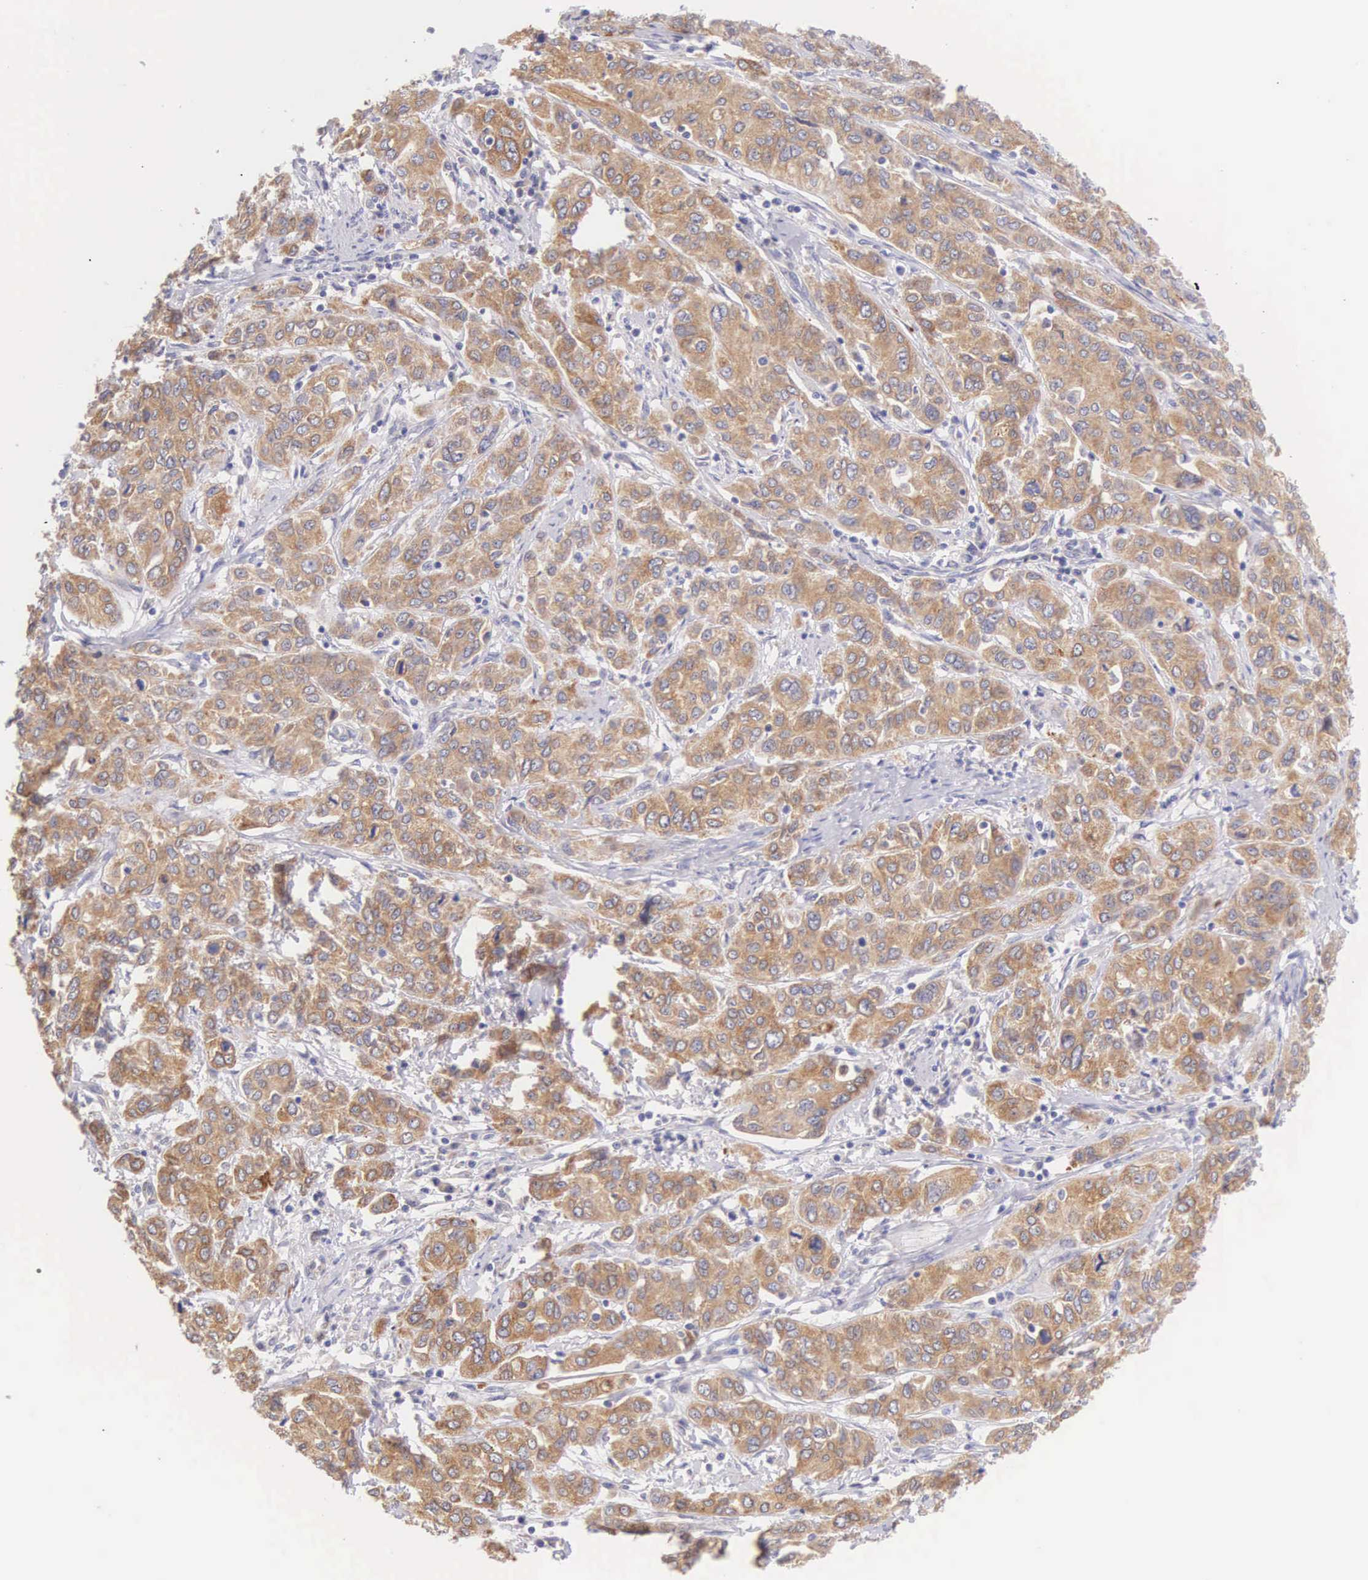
{"staining": {"intensity": "weak", "quantity": ">75%", "location": "cytoplasmic/membranous"}, "tissue": "cervical cancer", "cell_type": "Tumor cells", "image_type": "cancer", "snomed": [{"axis": "morphology", "description": "Squamous cell carcinoma, NOS"}, {"axis": "topography", "description": "Cervix"}], "caption": "The image exhibits staining of squamous cell carcinoma (cervical), revealing weak cytoplasmic/membranous protein staining (brown color) within tumor cells. (IHC, brightfield microscopy, high magnification).", "gene": "NSDHL", "patient": {"sex": "female", "age": 38}}